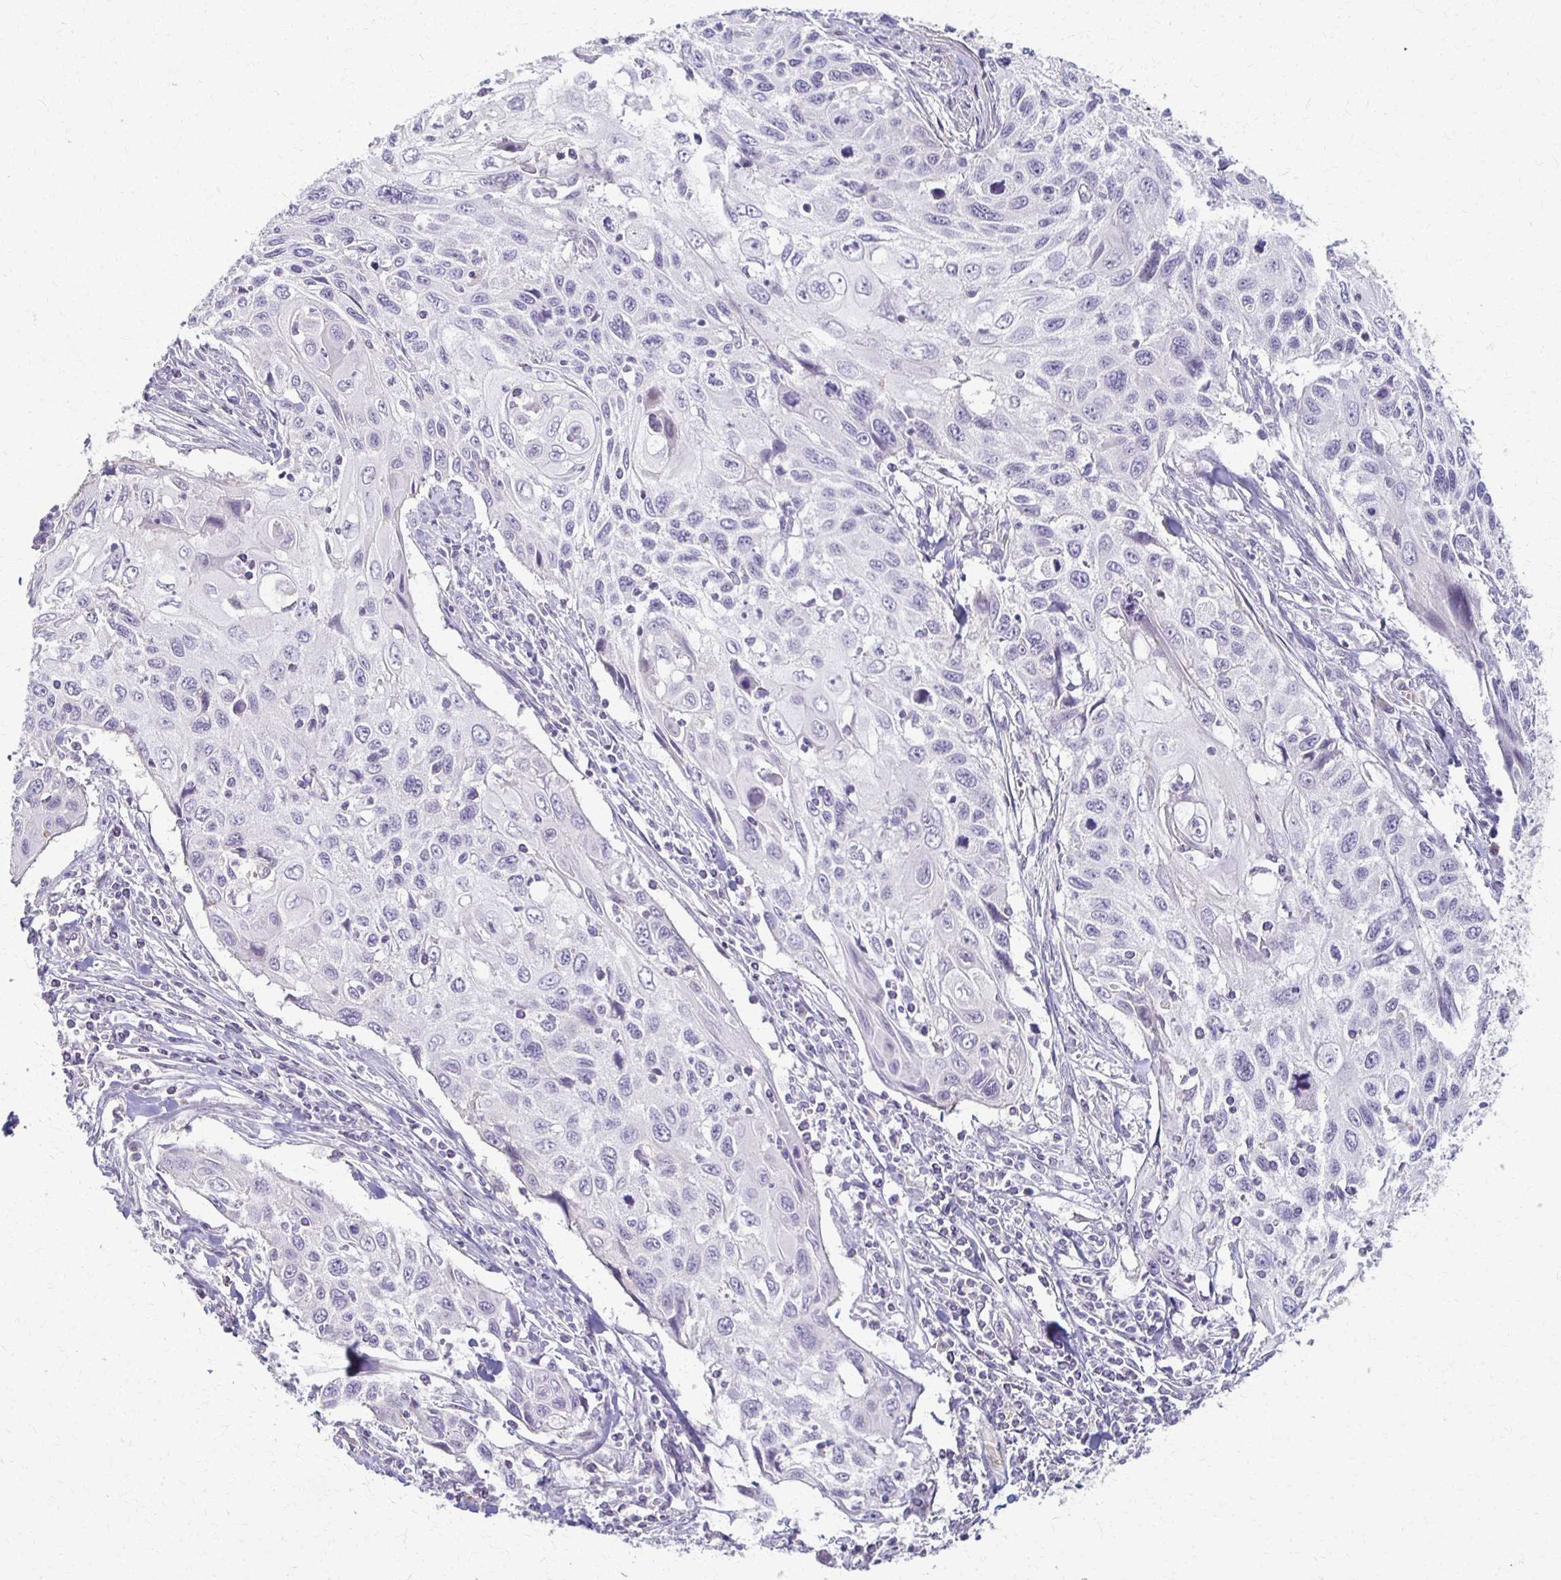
{"staining": {"intensity": "negative", "quantity": "none", "location": "none"}, "tissue": "cervical cancer", "cell_type": "Tumor cells", "image_type": "cancer", "snomed": [{"axis": "morphology", "description": "Squamous cell carcinoma, NOS"}, {"axis": "topography", "description": "Cervix"}], "caption": "A histopathology image of human cervical squamous cell carcinoma is negative for staining in tumor cells.", "gene": "FOXO4", "patient": {"sex": "female", "age": 70}}